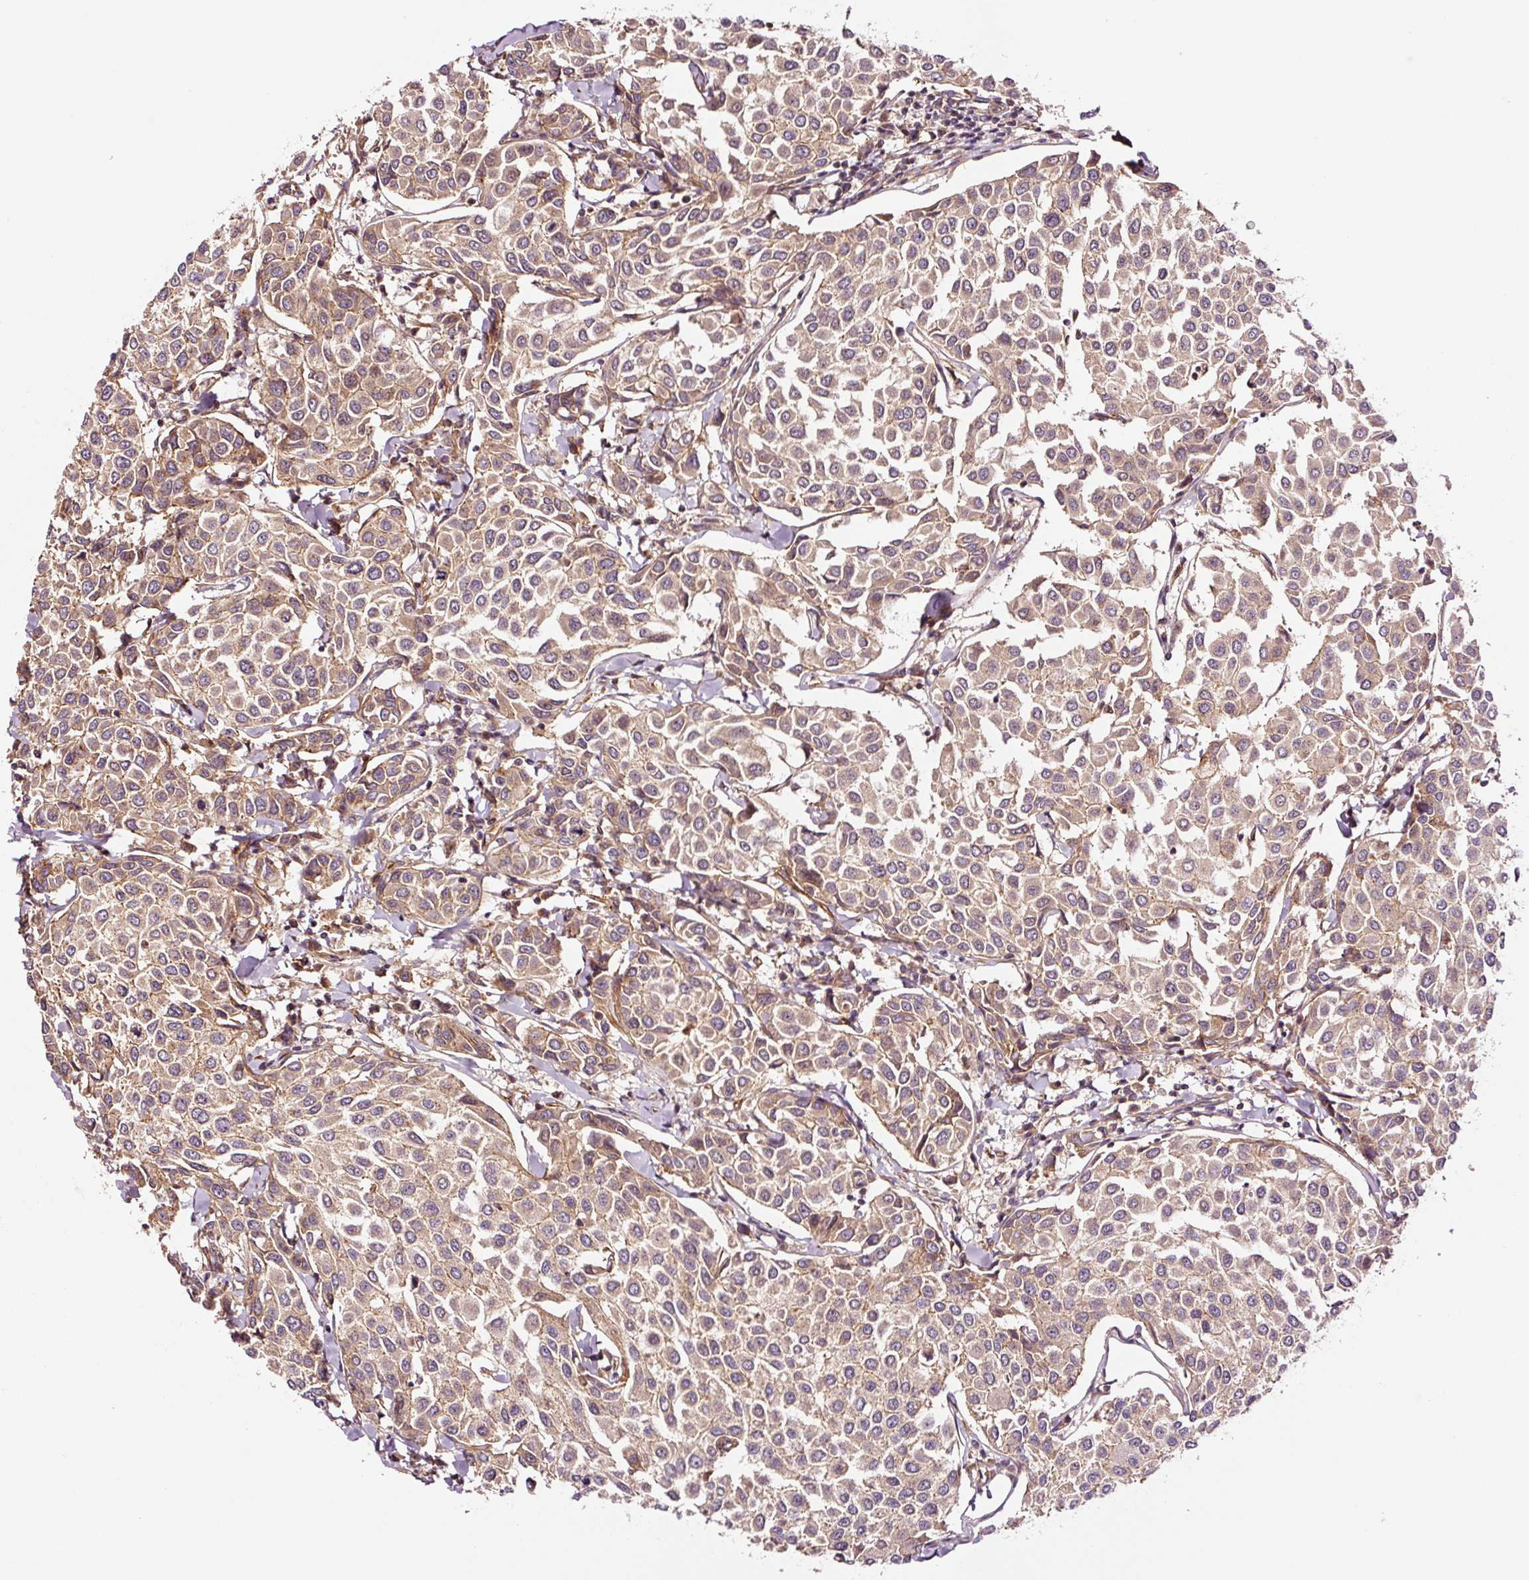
{"staining": {"intensity": "moderate", "quantity": ">75%", "location": "cytoplasmic/membranous"}, "tissue": "breast cancer", "cell_type": "Tumor cells", "image_type": "cancer", "snomed": [{"axis": "morphology", "description": "Duct carcinoma"}, {"axis": "topography", "description": "Breast"}], "caption": "An IHC micrograph of neoplastic tissue is shown. Protein staining in brown shows moderate cytoplasmic/membranous positivity in breast cancer (infiltrating ductal carcinoma) within tumor cells.", "gene": "METAP1", "patient": {"sex": "female", "age": 55}}